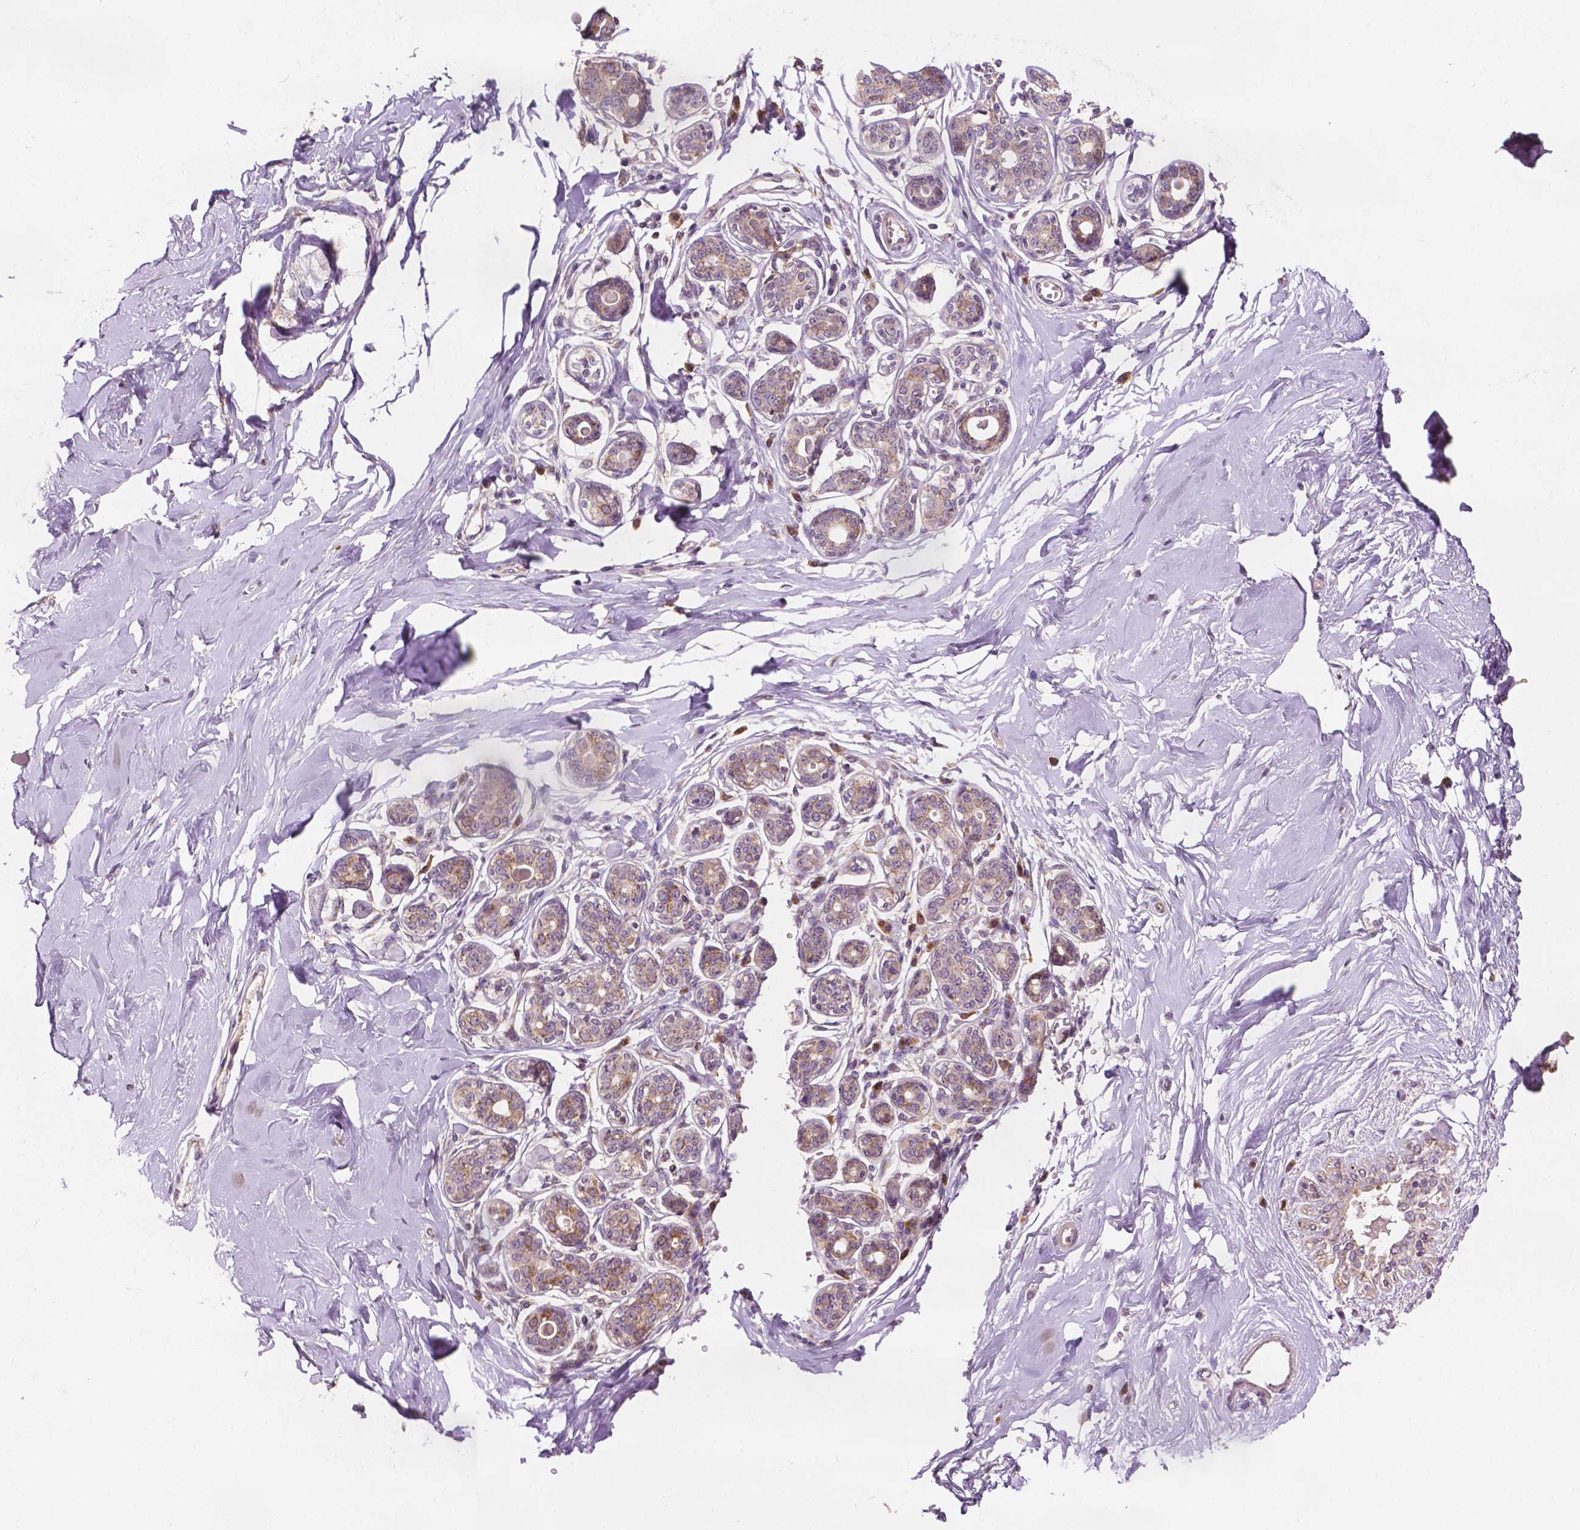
{"staining": {"intensity": "negative", "quantity": "none", "location": "none"}, "tissue": "breast", "cell_type": "Adipocytes", "image_type": "normal", "snomed": [{"axis": "morphology", "description": "Normal tissue, NOS"}, {"axis": "topography", "description": "Skin"}, {"axis": "topography", "description": "Breast"}], "caption": "DAB immunohistochemical staining of unremarkable breast displays no significant staining in adipocytes. (DAB IHC, high magnification).", "gene": "EBAG9", "patient": {"sex": "female", "age": 43}}